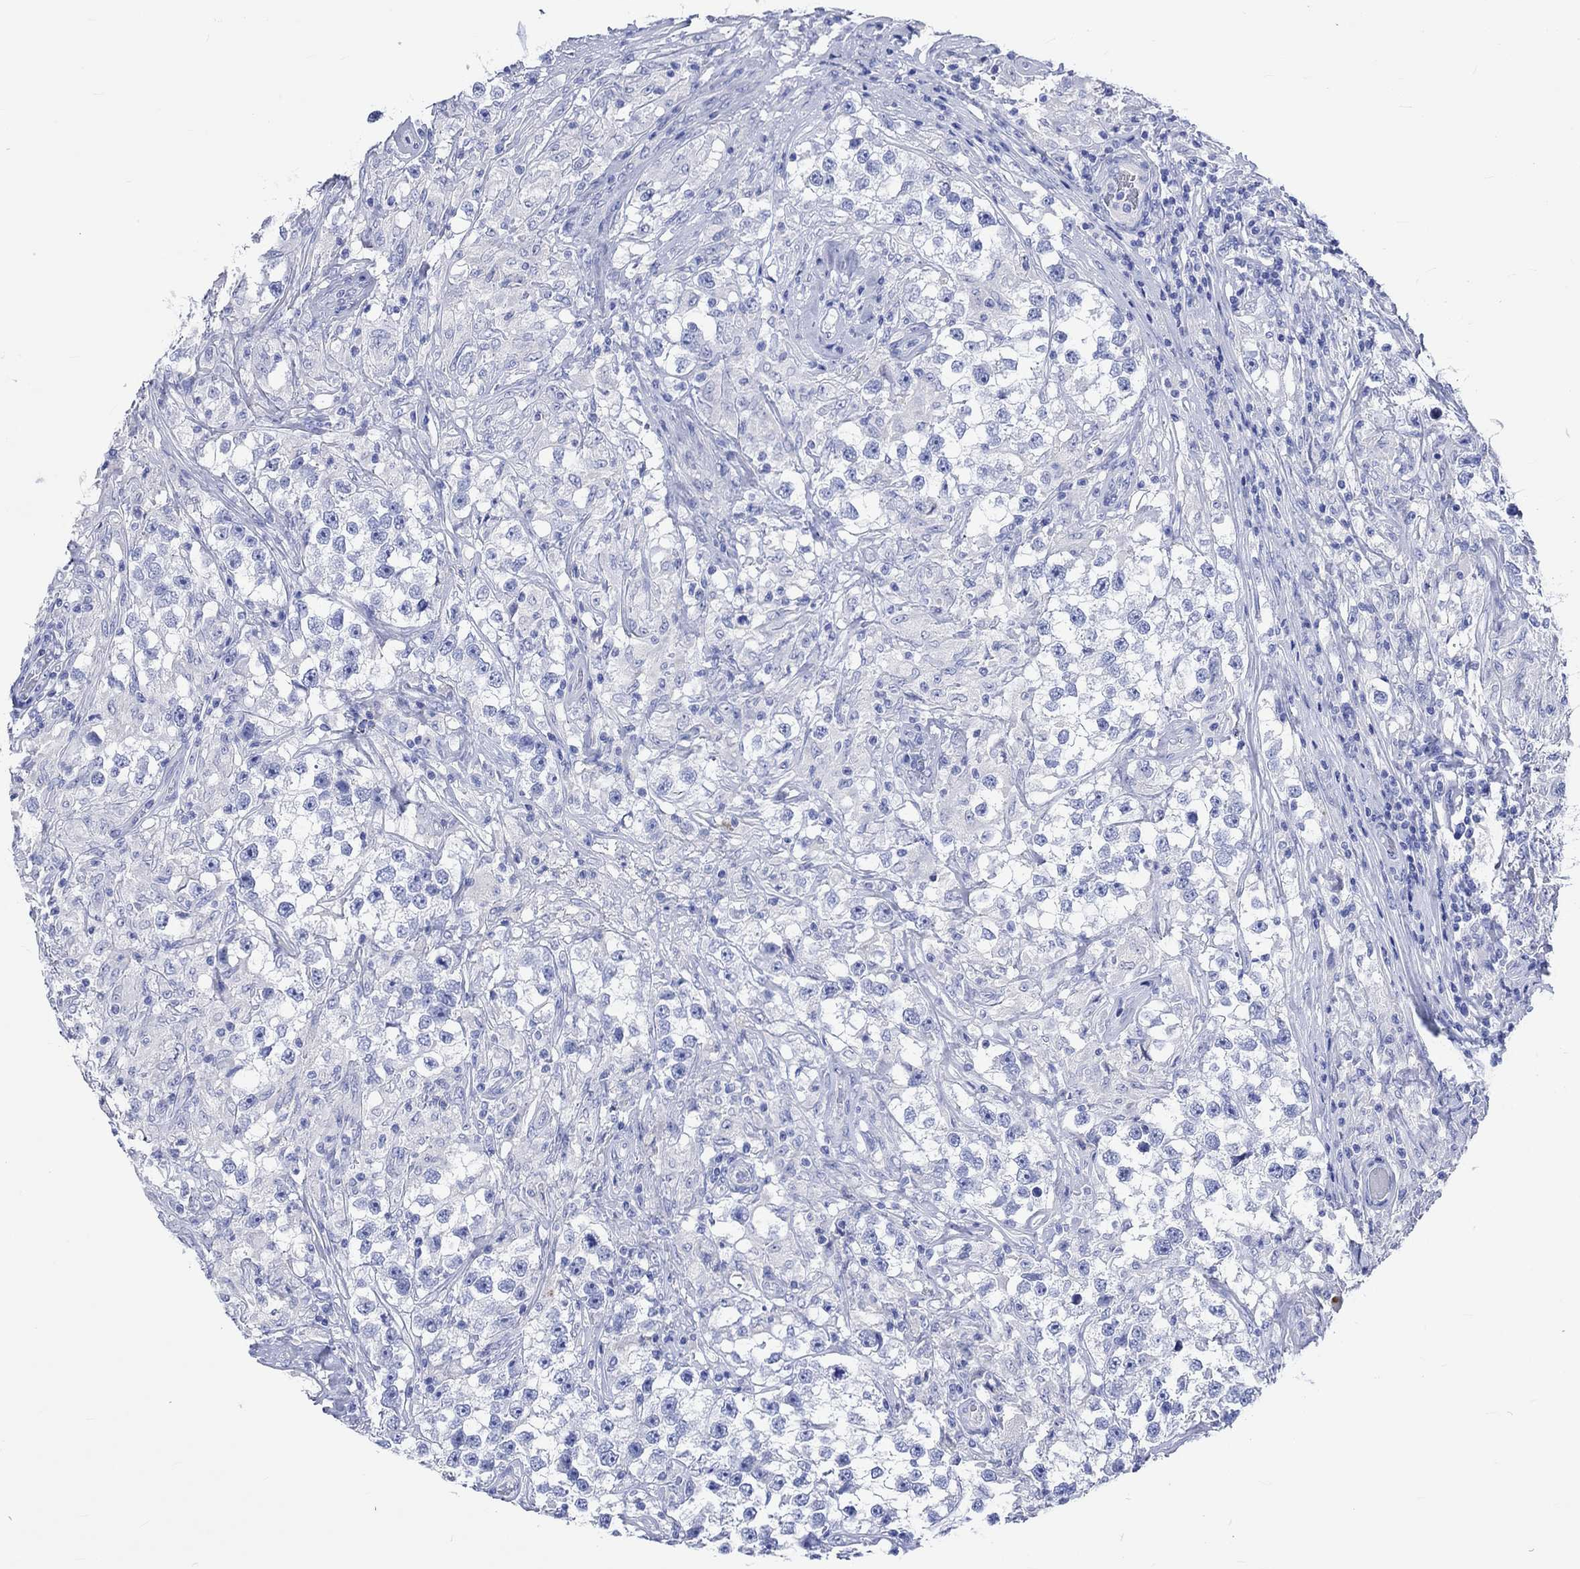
{"staining": {"intensity": "negative", "quantity": "none", "location": "none"}, "tissue": "testis cancer", "cell_type": "Tumor cells", "image_type": "cancer", "snomed": [{"axis": "morphology", "description": "Seminoma, NOS"}, {"axis": "topography", "description": "Testis"}], "caption": "DAB (3,3'-diaminobenzidine) immunohistochemical staining of human seminoma (testis) demonstrates no significant staining in tumor cells.", "gene": "KLHL33", "patient": {"sex": "male", "age": 46}}